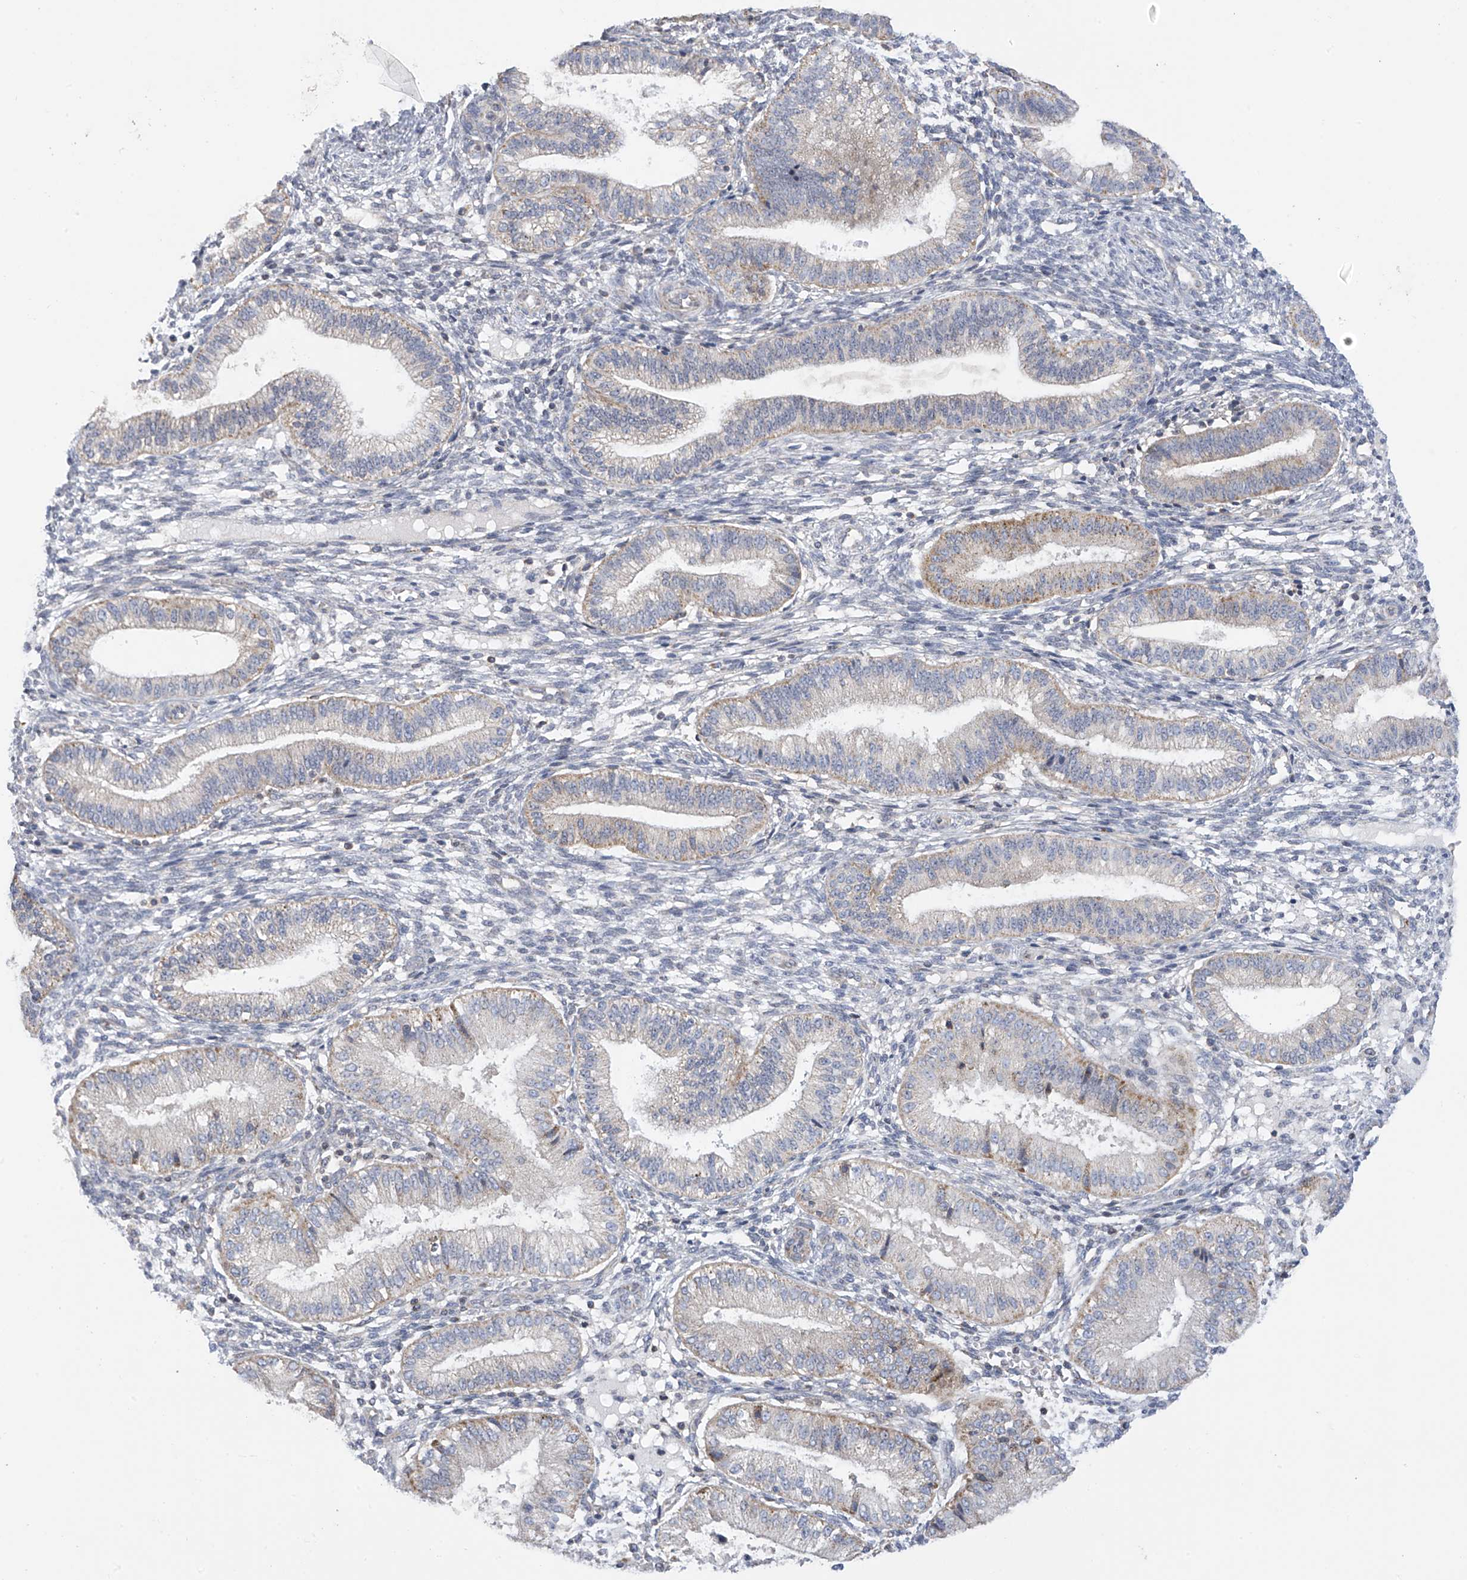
{"staining": {"intensity": "negative", "quantity": "none", "location": "none"}, "tissue": "endometrium", "cell_type": "Cells in endometrial stroma", "image_type": "normal", "snomed": [{"axis": "morphology", "description": "Normal tissue, NOS"}, {"axis": "topography", "description": "Endometrium"}], "caption": "A photomicrograph of endometrium stained for a protein displays no brown staining in cells in endometrial stroma. (Brightfield microscopy of DAB (3,3'-diaminobenzidine) immunohistochemistry (IHC) at high magnification).", "gene": "SLCO4A1", "patient": {"sex": "female", "age": 39}}